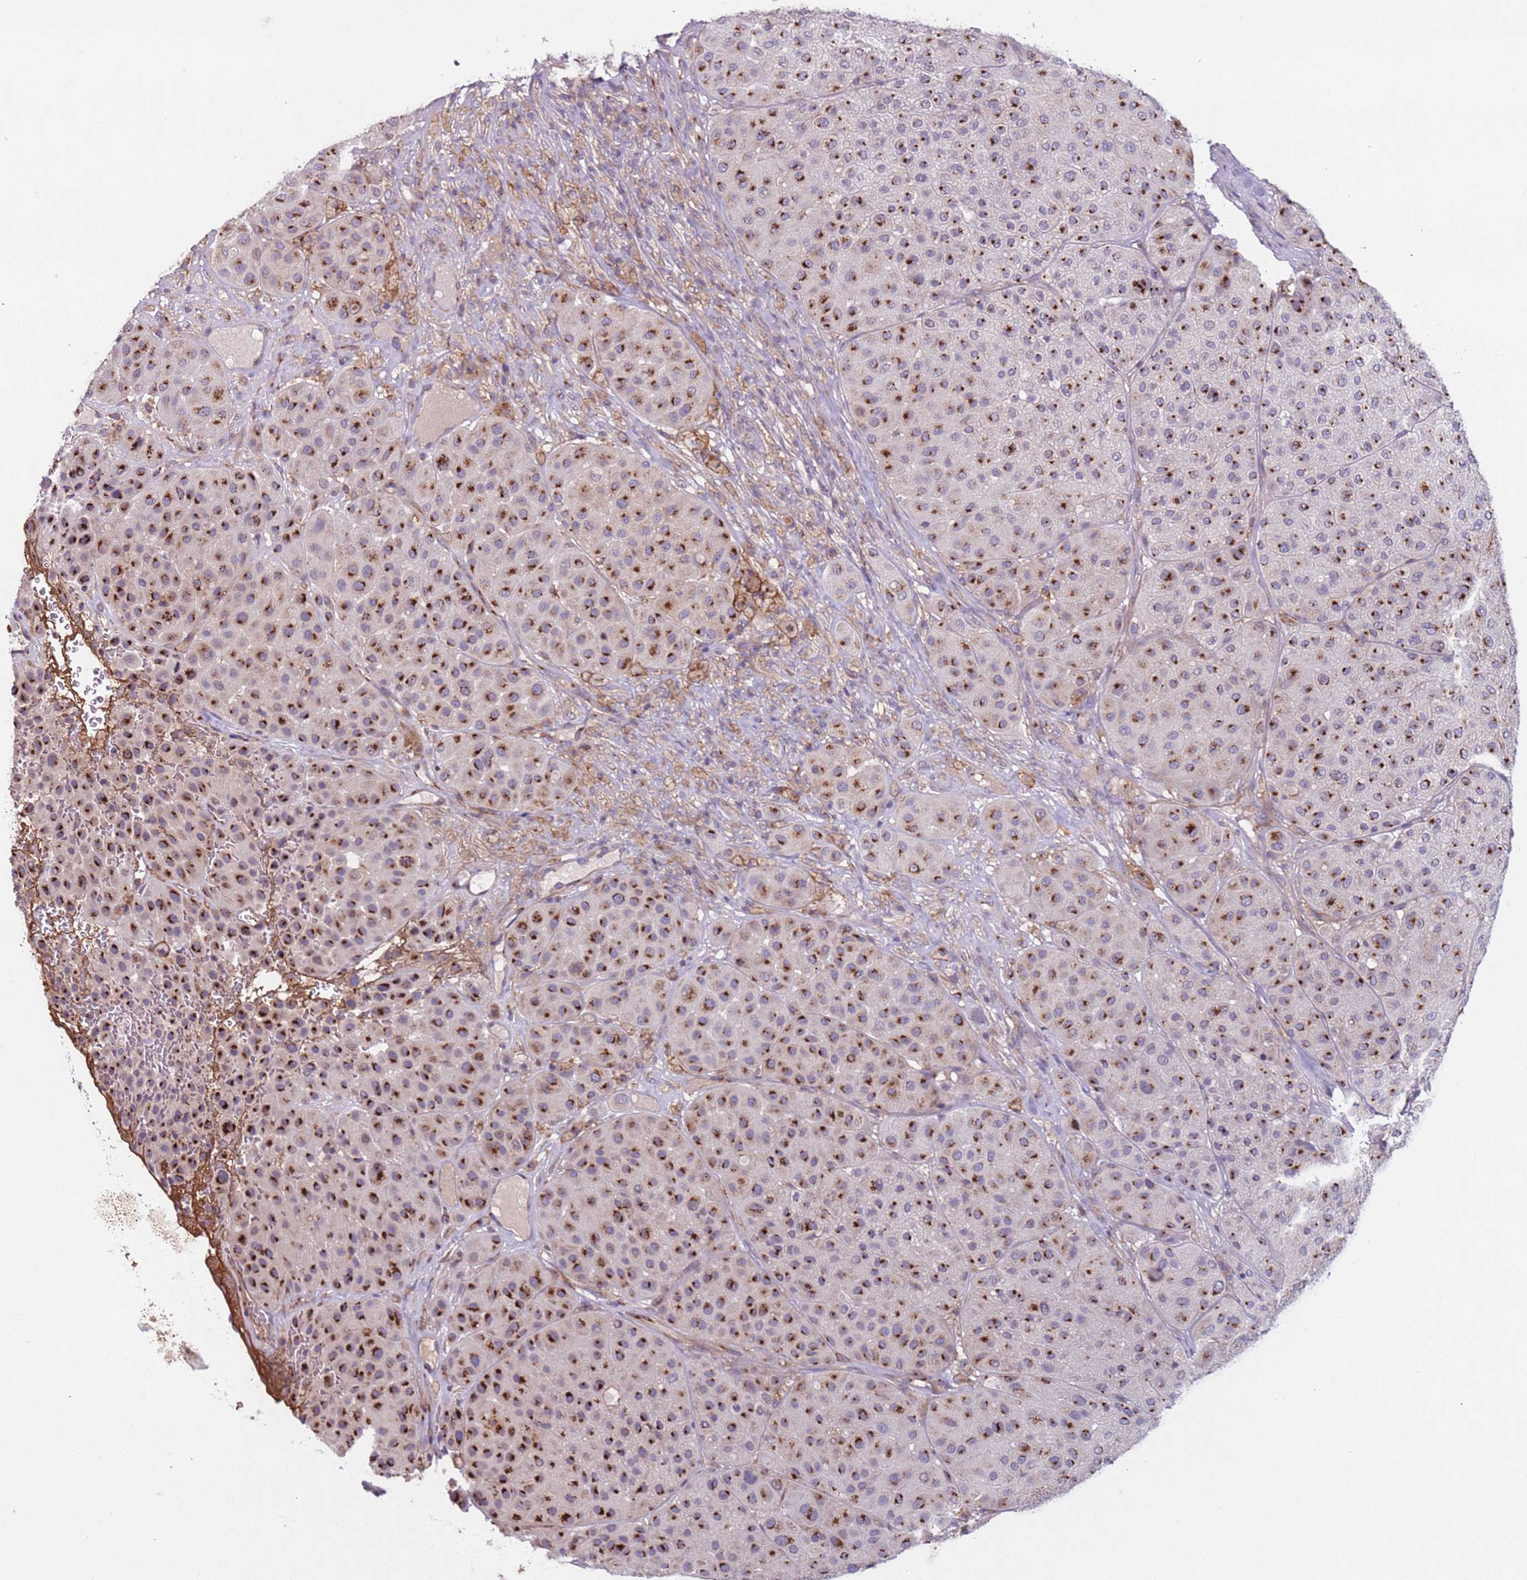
{"staining": {"intensity": "strong", "quantity": ">75%", "location": "cytoplasmic/membranous"}, "tissue": "melanoma", "cell_type": "Tumor cells", "image_type": "cancer", "snomed": [{"axis": "morphology", "description": "Malignant melanoma, Metastatic site"}, {"axis": "topography", "description": "Smooth muscle"}], "caption": "A brown stain shows strong cytoplasmic/membranous expression of a protein in human melanoma tumor cells.", "gene": "AKTIP", "patient": {"sex": "male", "age": 41}}